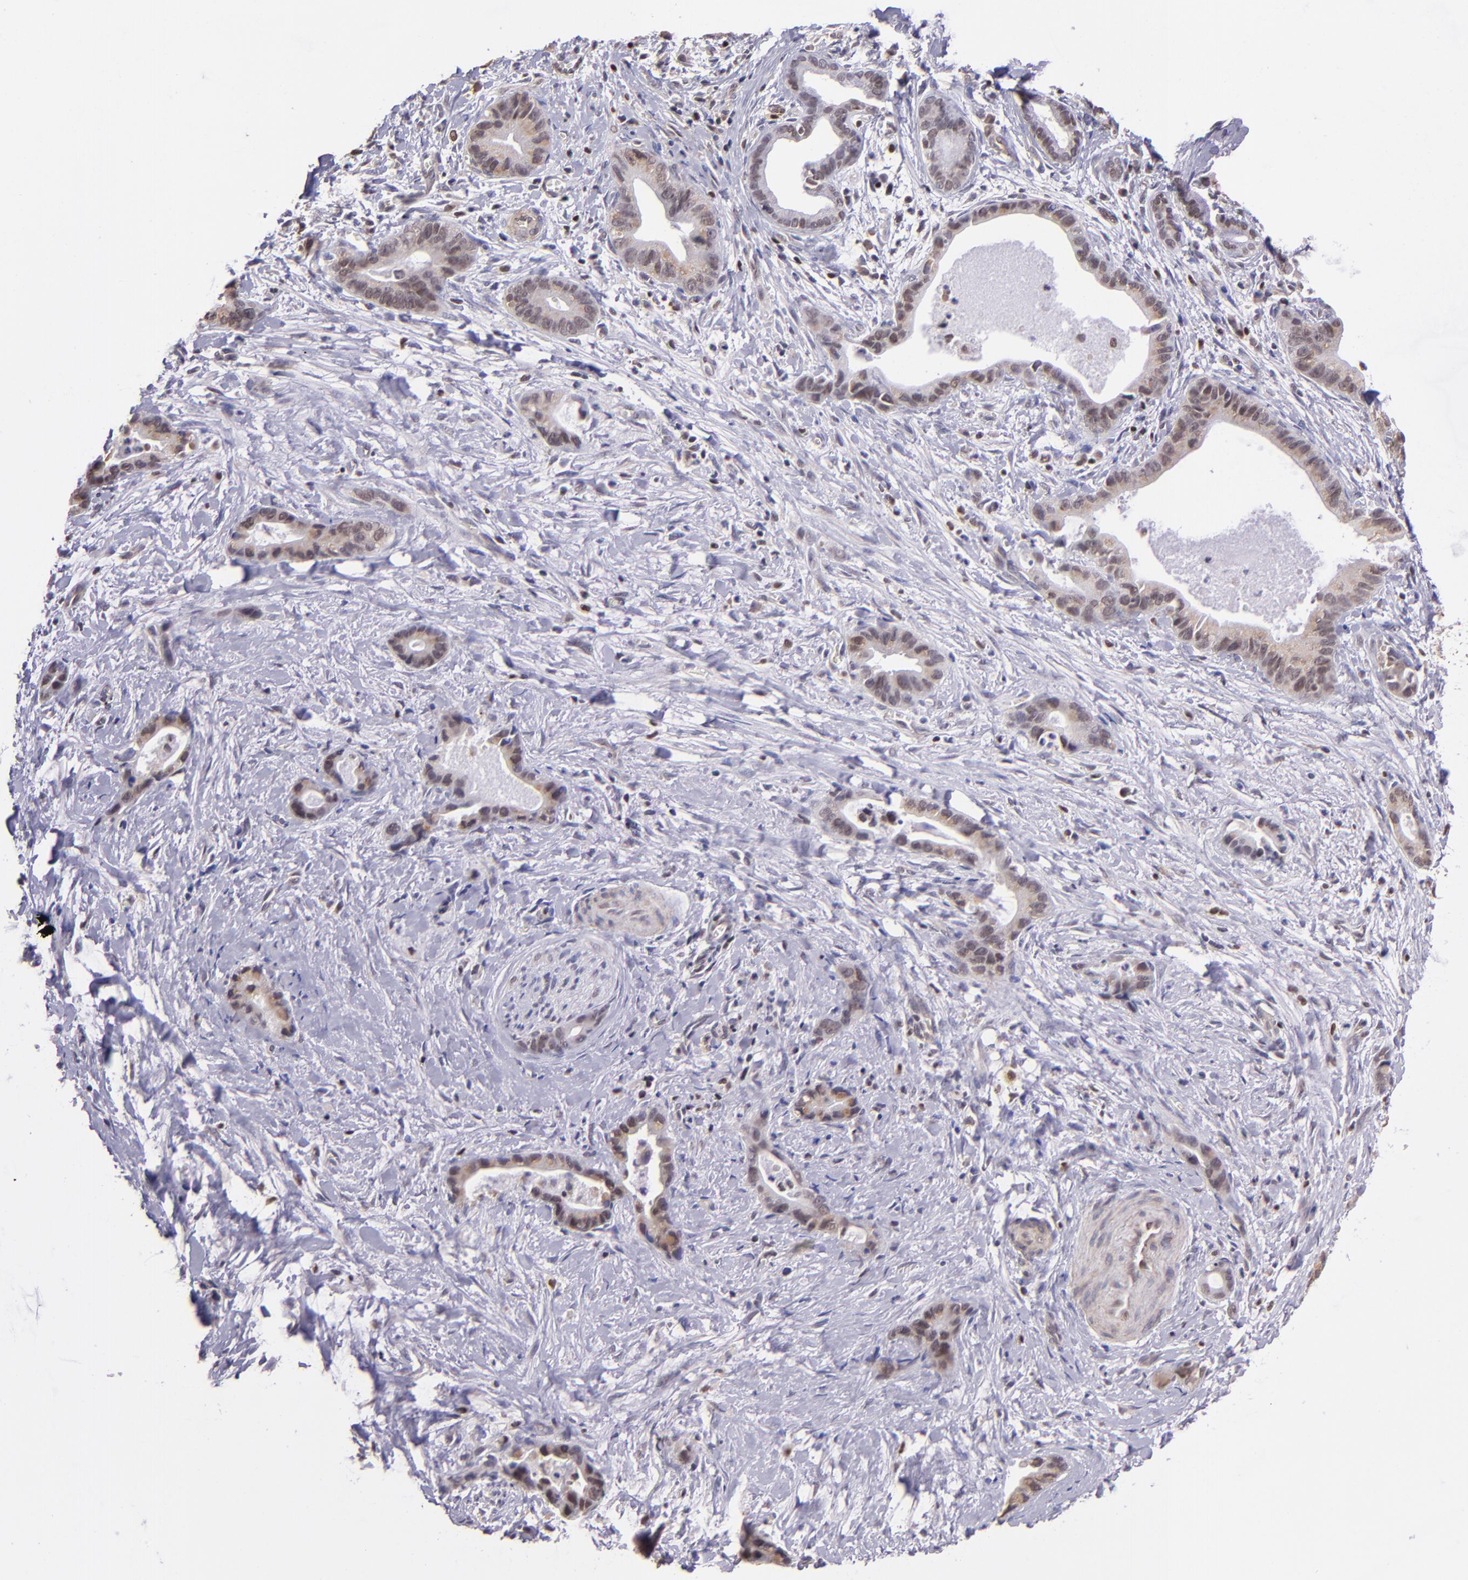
{"staining": {"intensity": "weak", "quantity": "25%-75%", "location": "cytoplasmic/membranous,nuclear"}, "tissue": "liver cancer", "cell_type": "Tumor cells", "image_type": "cancer", "snomed": [{"axis": "morphology", "description": "Cholangiocarcinoma"}, {"axis": "topography", "description": "Liver"}], "caption": "A micrograph of cholangiocarcinoma (liver) stained for a protein displays weak cytoplasmic/membranous and nuclear brown staining in tumor cells. (DAB = brown stain, brightfield microscopy at high magnification).", "gene": "ELF1", "patient": {"sex": "female", "age": 55}}